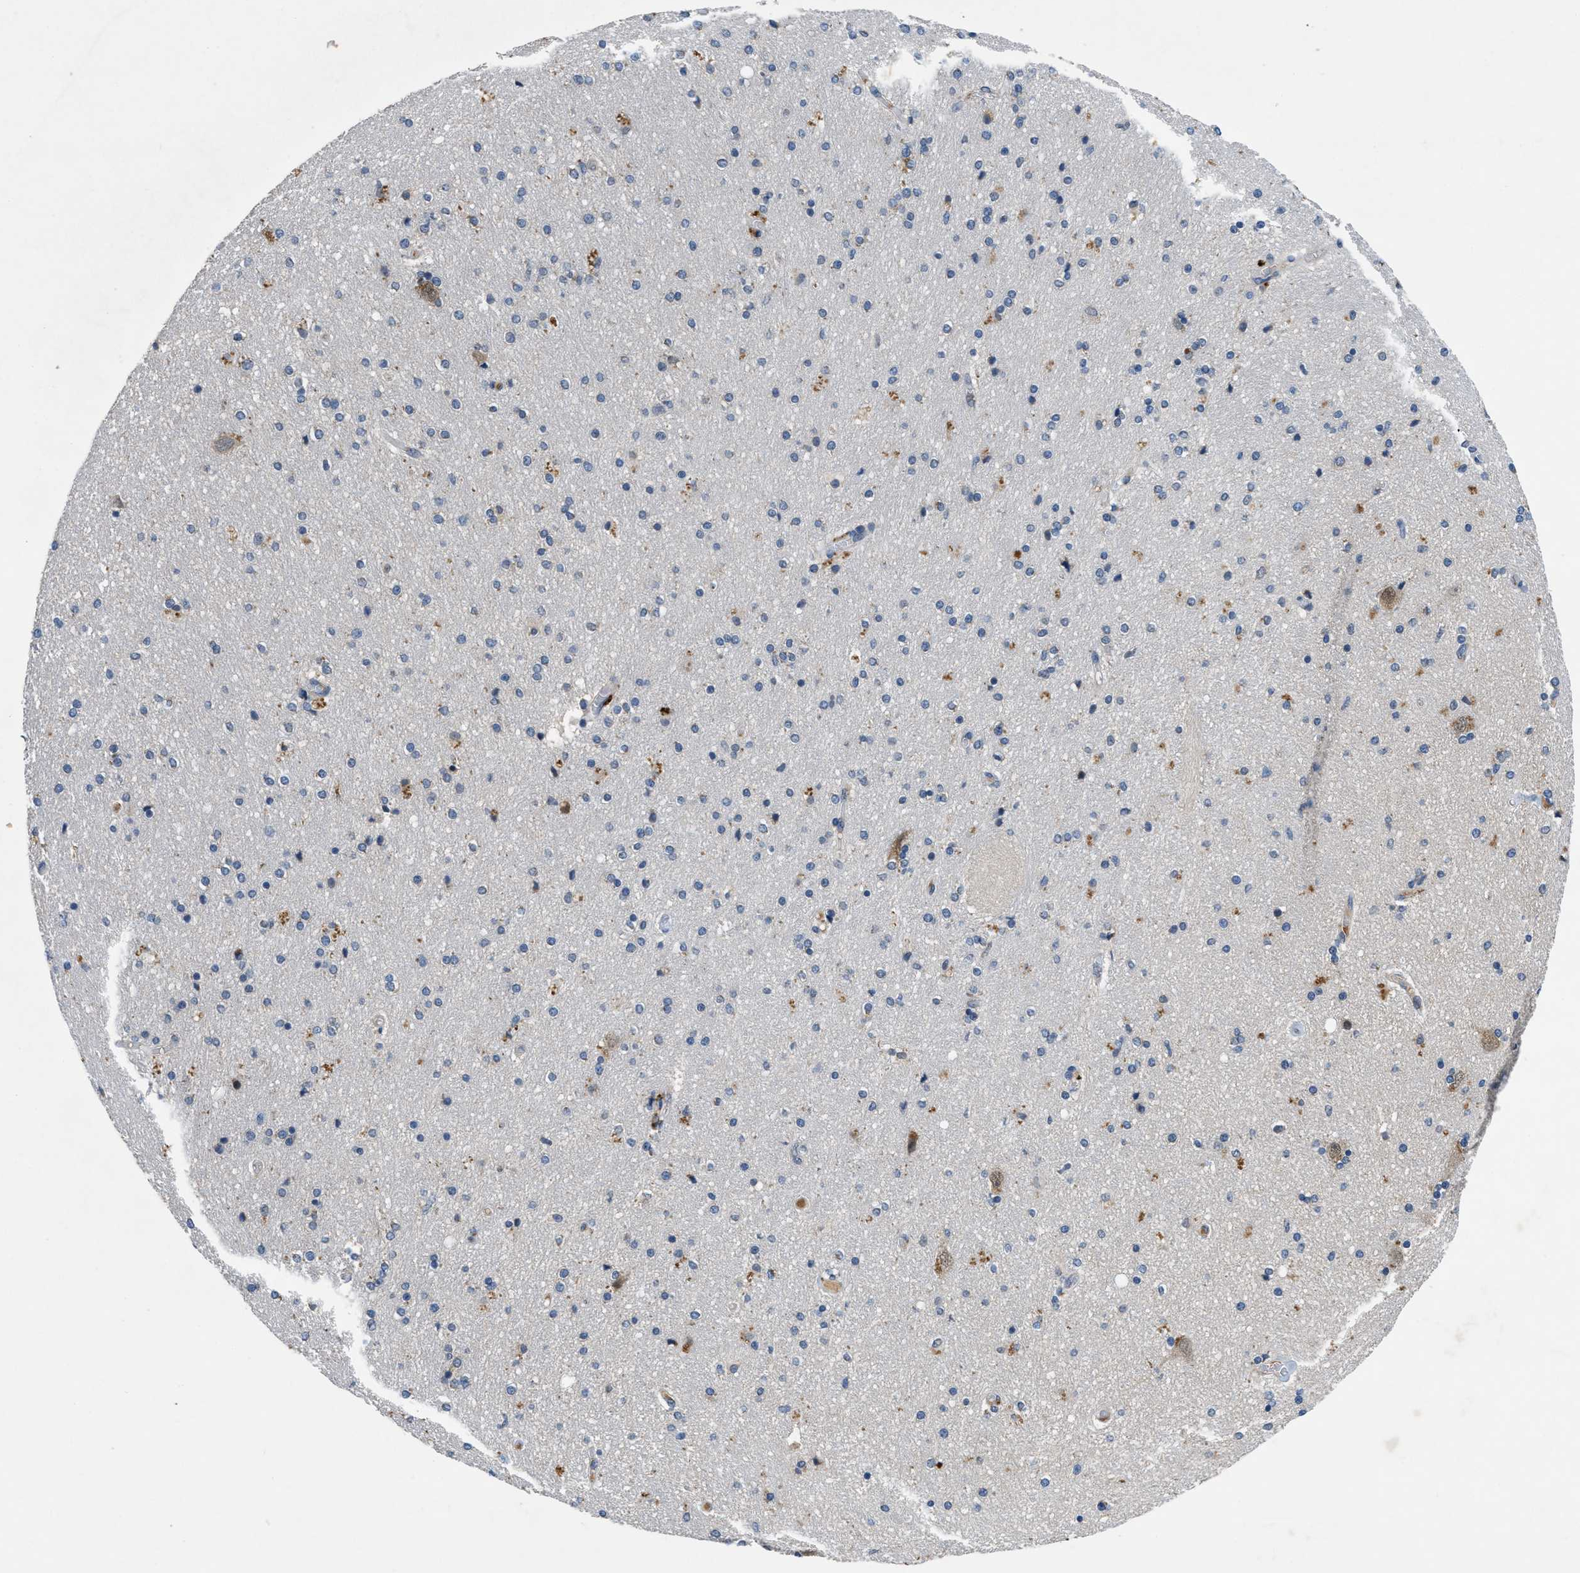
{"staining": {"intensity": "moderate", "quantity": "<25%", "location": "cytoplasmic/membranous"}, "tissue": "hippocampus", "cell_type": "Glial cells", "image_type": "normal", "snomed": [{"axis": "morphology", "description": "Normal tissue, NOS"}, {"axis": "topography", "description": "Hippocampus"}], "caption": "Brown immunohistochemical staining in unremarkable human hippocampus reveals moderate cytoplasmic/membranous staining in about <25% of glial cells. (Stains: DAB in brown, nuclei in blue, Microscopy: brightfield microscopy at high magnification).", "gene": "PNKD", "patient": {"sex": "female", "age": 54}}